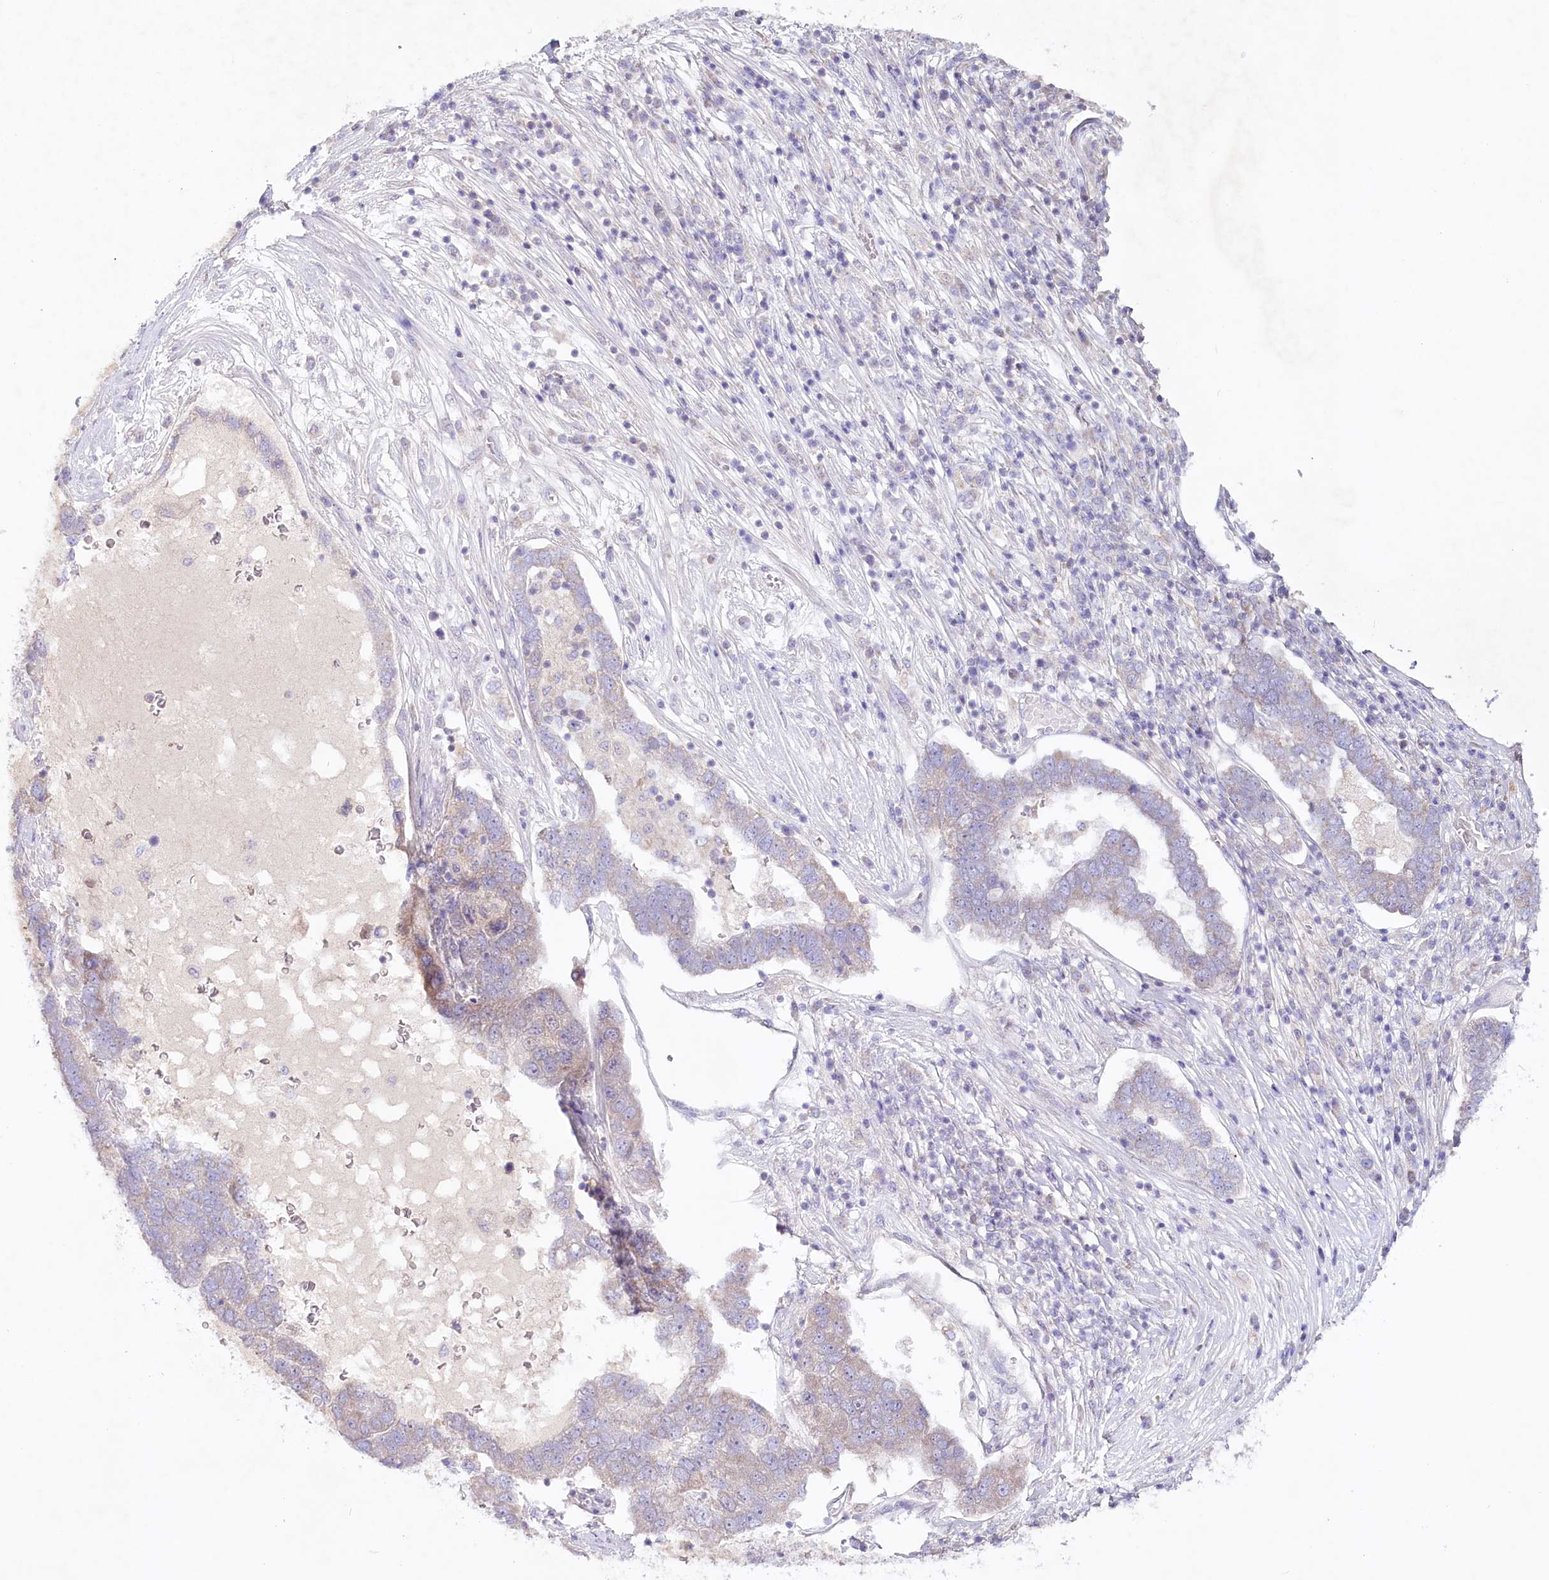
{"staining": {"intensity": "weak", "quantity": "25%-75%", "location": "cytoplasmic/membranous"}, "tissue": "pancreatic cancer", "cell_type": "Tumor cells", "image_type": "cancer", "snomed": [{"axis": "morphology", "description": "Adenocarcinoma, NOS"}, {"axis": "topography", "description": "Pancreas"}], "caption": "This is an image of IHC staining of adenocarcinoma (pancreatic), which shows weak expression in the cytoplasmic/membranous of tumor cells.", "gene": "PSAPL1", "patient": {"sex": "female", "age": 61}}